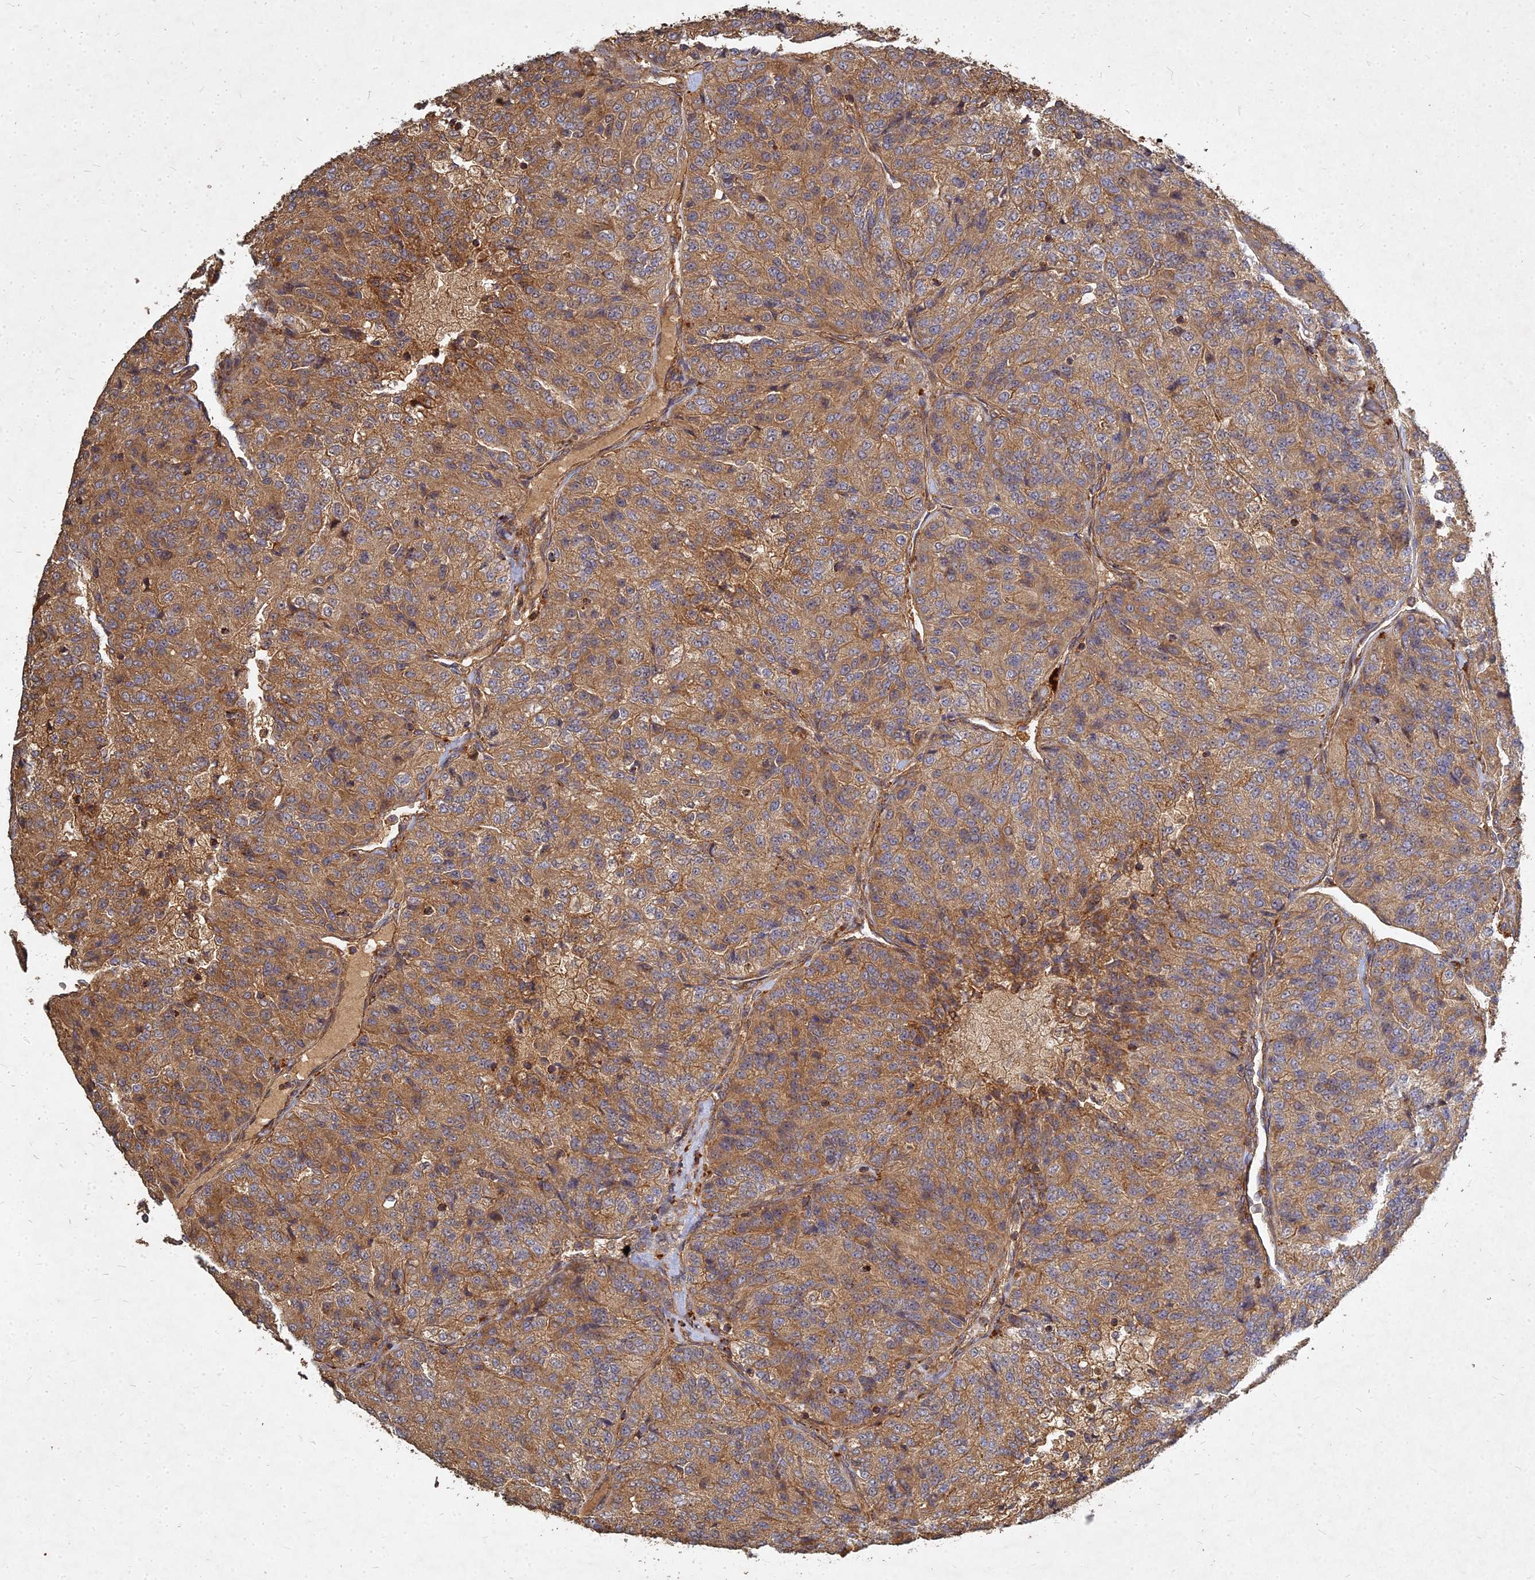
{"staining": {"intensity": "moderate", "quantity": ">75%", "location": "cytoplasmic/membranous"}, "tissue": "renal cancer", "cell_type": "Tumor cells", "image_type": "cancer", "snomed": [{"axis": "morphology", "description": "Adenocarcinoma, NOS"}, {"axis": "topography", "description": "Kidney"}], "caption": "Tumor cells demonstrate medium levels of moderate cytoplasmic/membranous staining in approximately >75% of cells in adenocarcinoma (renal). The protein of interest is shown in brown color, while the nuclei are stained blue.", "gene": "UBE2W", "patient": {"sex": "female", "age": 63}}